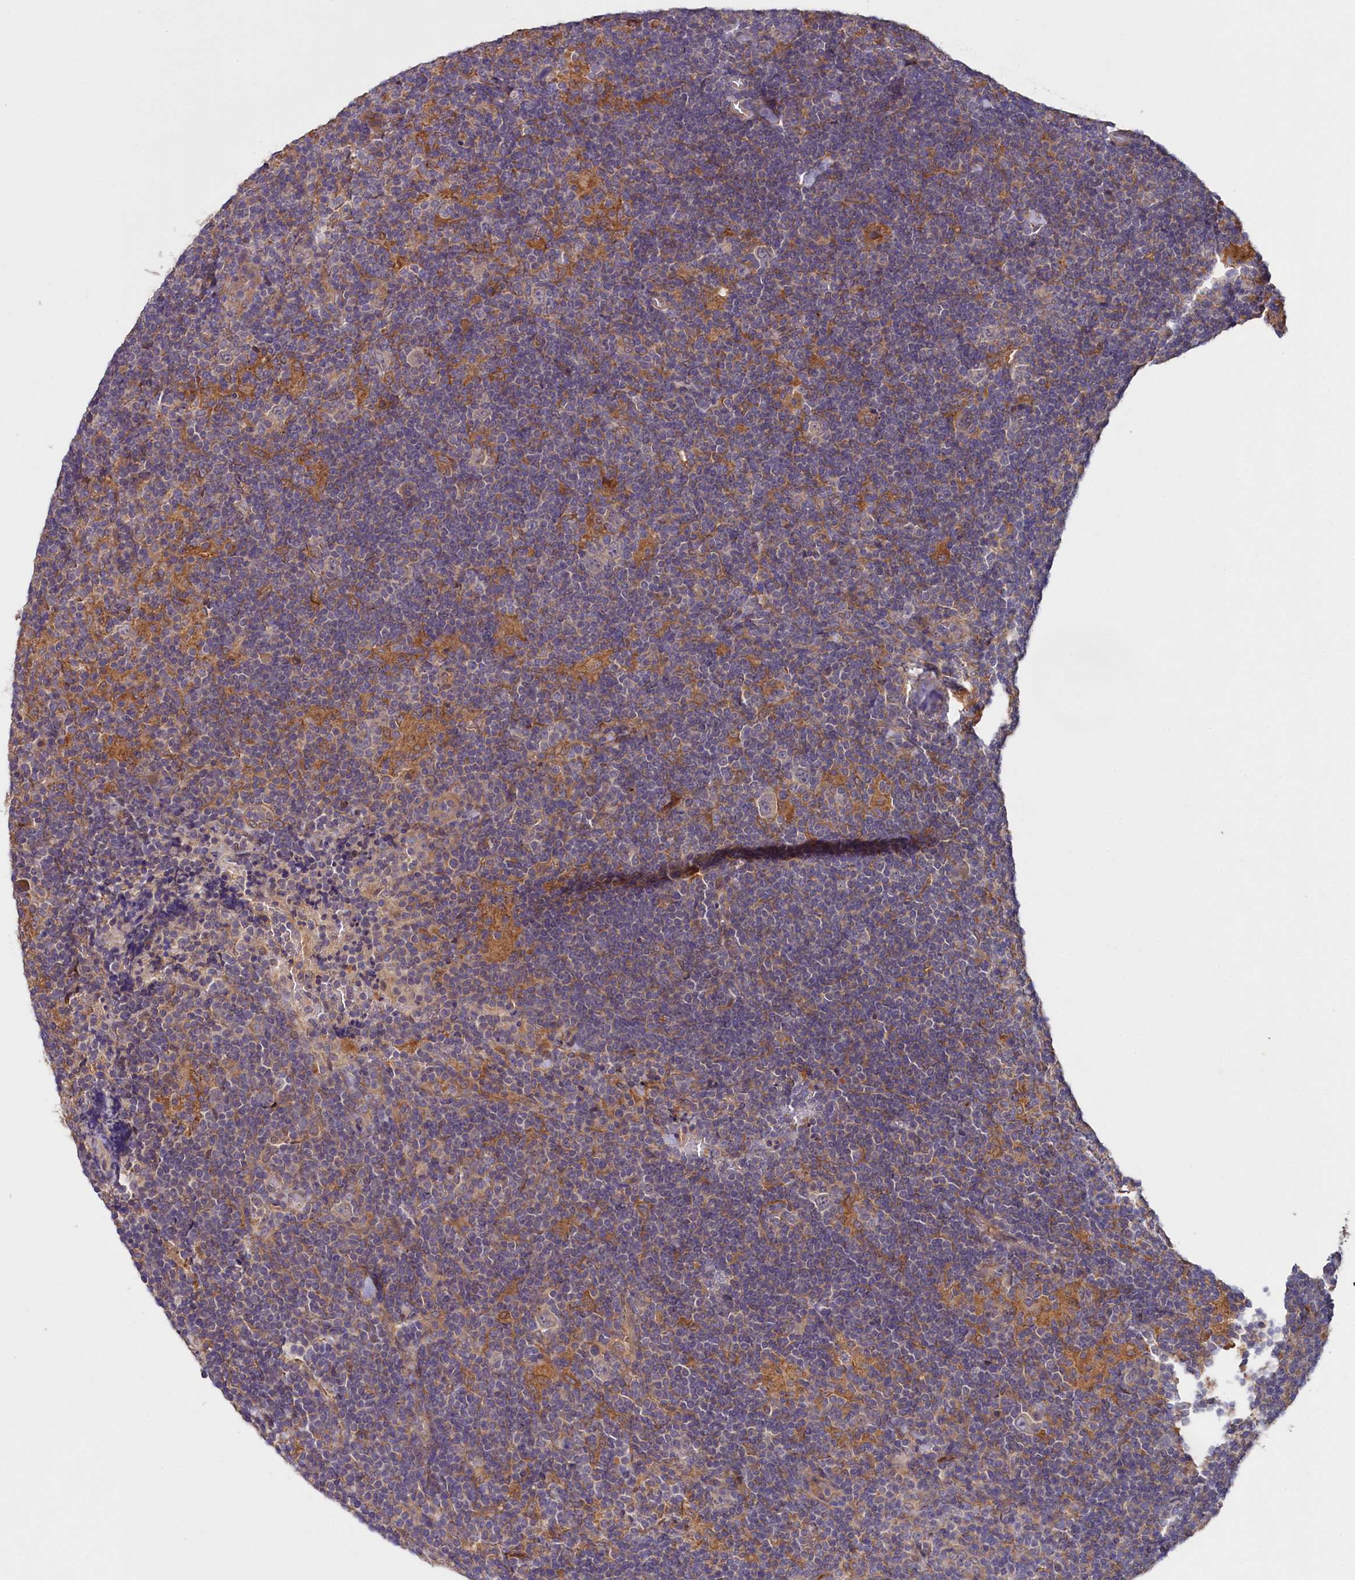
{"staining": {"intensity": "weak", "quantity": "25%-75%", "location": "cytoplasmic/membranous"}, "tissue": "lymphoma", "cell_type": "Tumor cells", "image_type": "cancer", "snomed": [{"axis": "morphology", "description": "Hodgkin's disease, NOS"}, {"axis": "topography", "description": "Lymph node"}], "caption": "This is a photomicrograph of IHC staining of Hodgkin's disease, which shows weak staining in the cytoplasmic/membranous of tumor cells.", "gene": "ETFBKMT", "patient": {"sex": "female", "age": 57}}